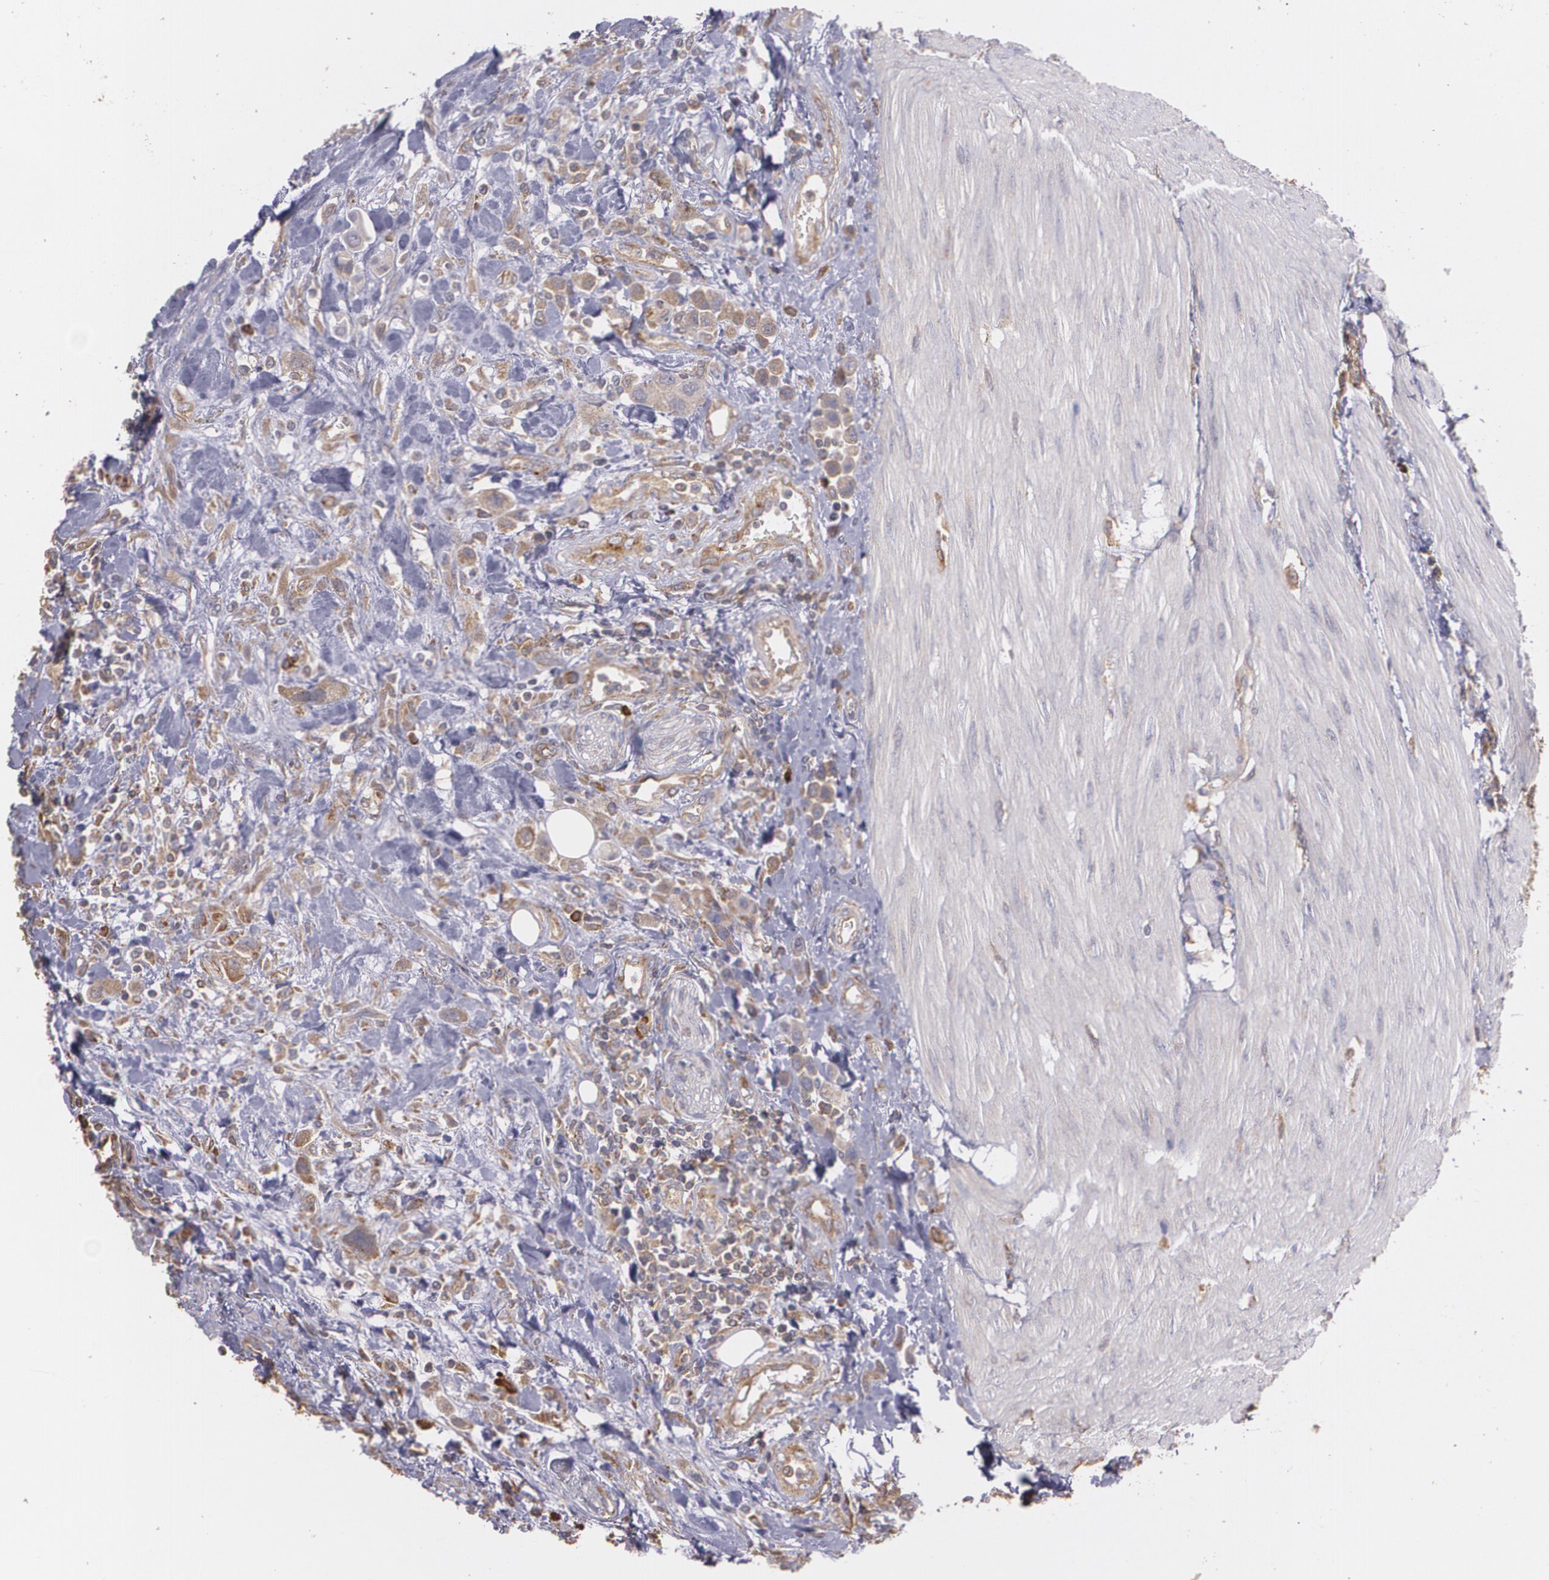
{"staining": {"intensity": "moderate", "quantity": ">75%", "location": "cytoplasmic/membranous"}, "tissue": "urothelial cancer", "cell_type": "Tumor cells", "image_type": "cancer", "snomed": [{"axis": "morphology", "description": "Urothelial carcinoma, High grade"}, {"axis": "topography", "description": "Urinary bladder"}], "caption": "There is medium levels of moderate cytoplasmic/membranous expression in tumor cells of high-grade urothelial carcinoma, as demonstrated by immunohistochemical staining (brown color).", "gene": "ECE1", "patient": {"sex": "male", "age": 50}}